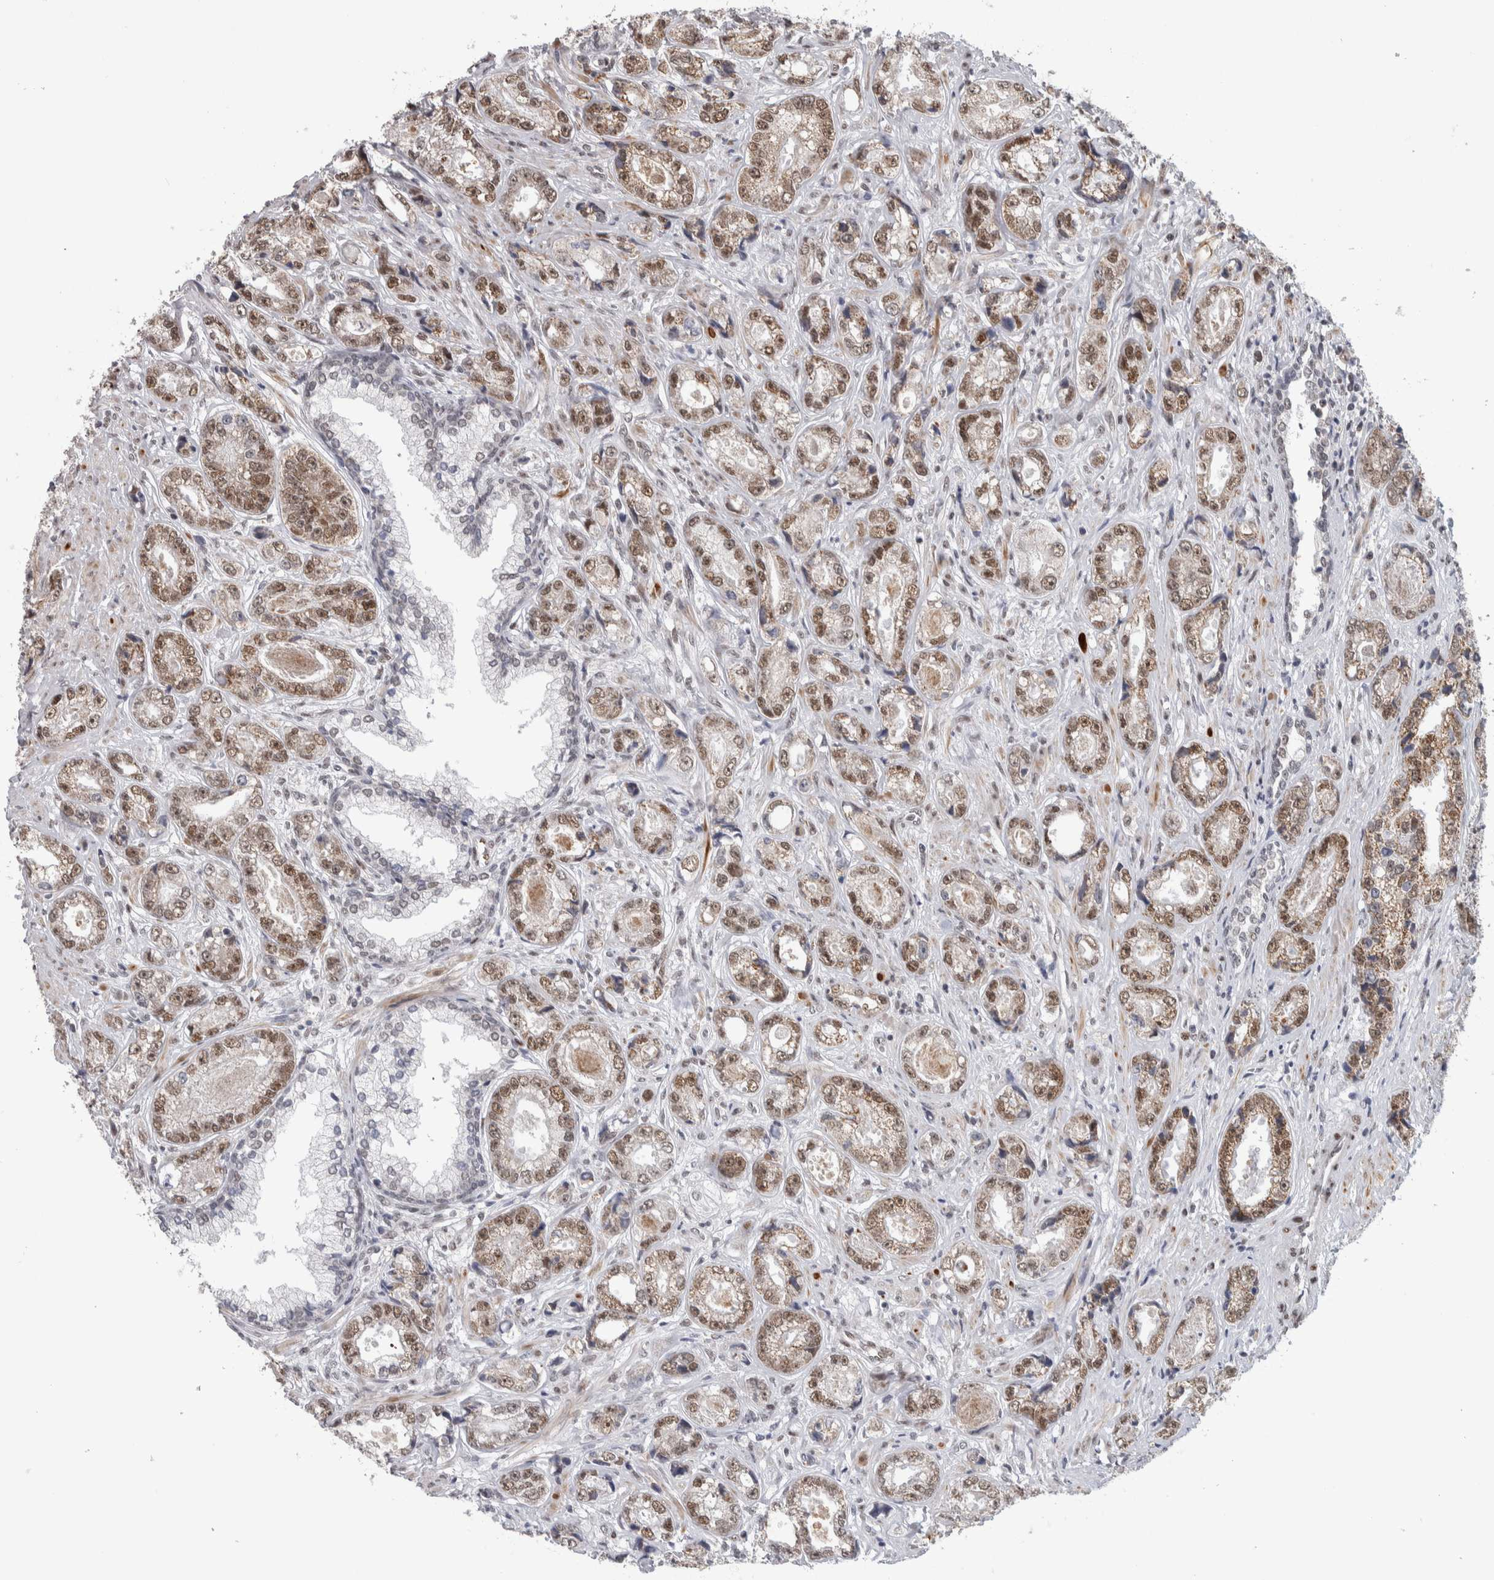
{"staining": {"intensity": "moderate", "quantity": ">75%", "location": "cytoplasmic/membranous,nuclear"}, "tissue": "prostate cancer", "cell_type": "Tumor cells", "image_type": "cancer", "snomed": [{"axis": "morphology", "description": "Adenocarcinoma, High grade"}, {"axis": "topography", "description": "Prostate"}], "caption": "Prostate cancer stained for a protein displays moderate cytoplasmic/membranous and nuclear positivity in tumor cells. (DAB IHC, brown staining for protein, blue staining for nuclei).", "gene": "HEXIM2", "patient": {"sex": "male", "age": 61}}